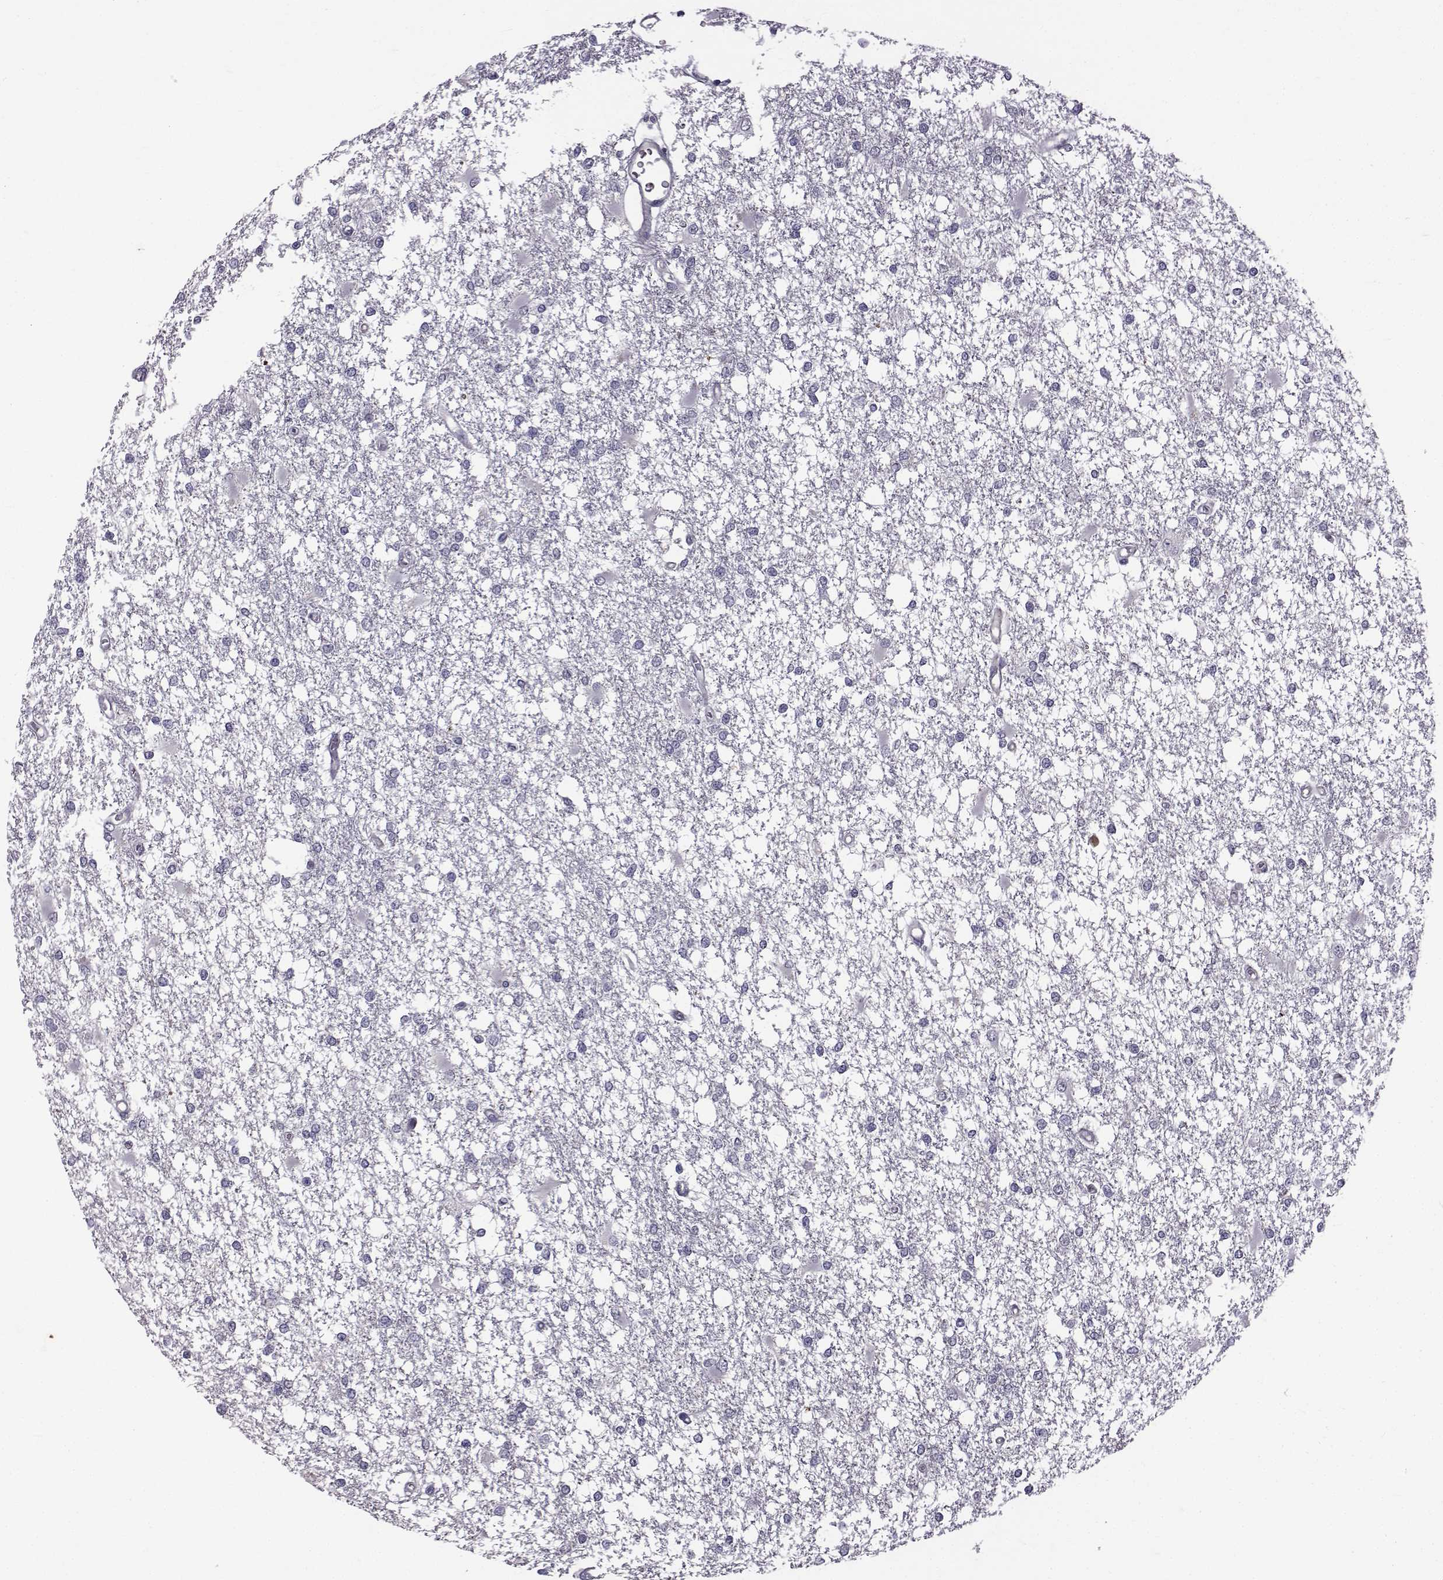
{"staining": {"intensity": "negative", "quantity": "none", "location": "none"}, "tissue": "glioma", "cell_type": "Tumor cells", "image_type": "cancer", "snomed": [{"axis": "morphology", "description": "Glioma, malignant, High grade"}, {"axis": "topography", "description": "Cerebral cortex"}], "caption": "Photomicrograph shows no protein staining in tumor cells of malignant glioma (high-grade) tissue.", "gene": "TNFRSF11B", "patient": {"sex": "male", "age": 79}}